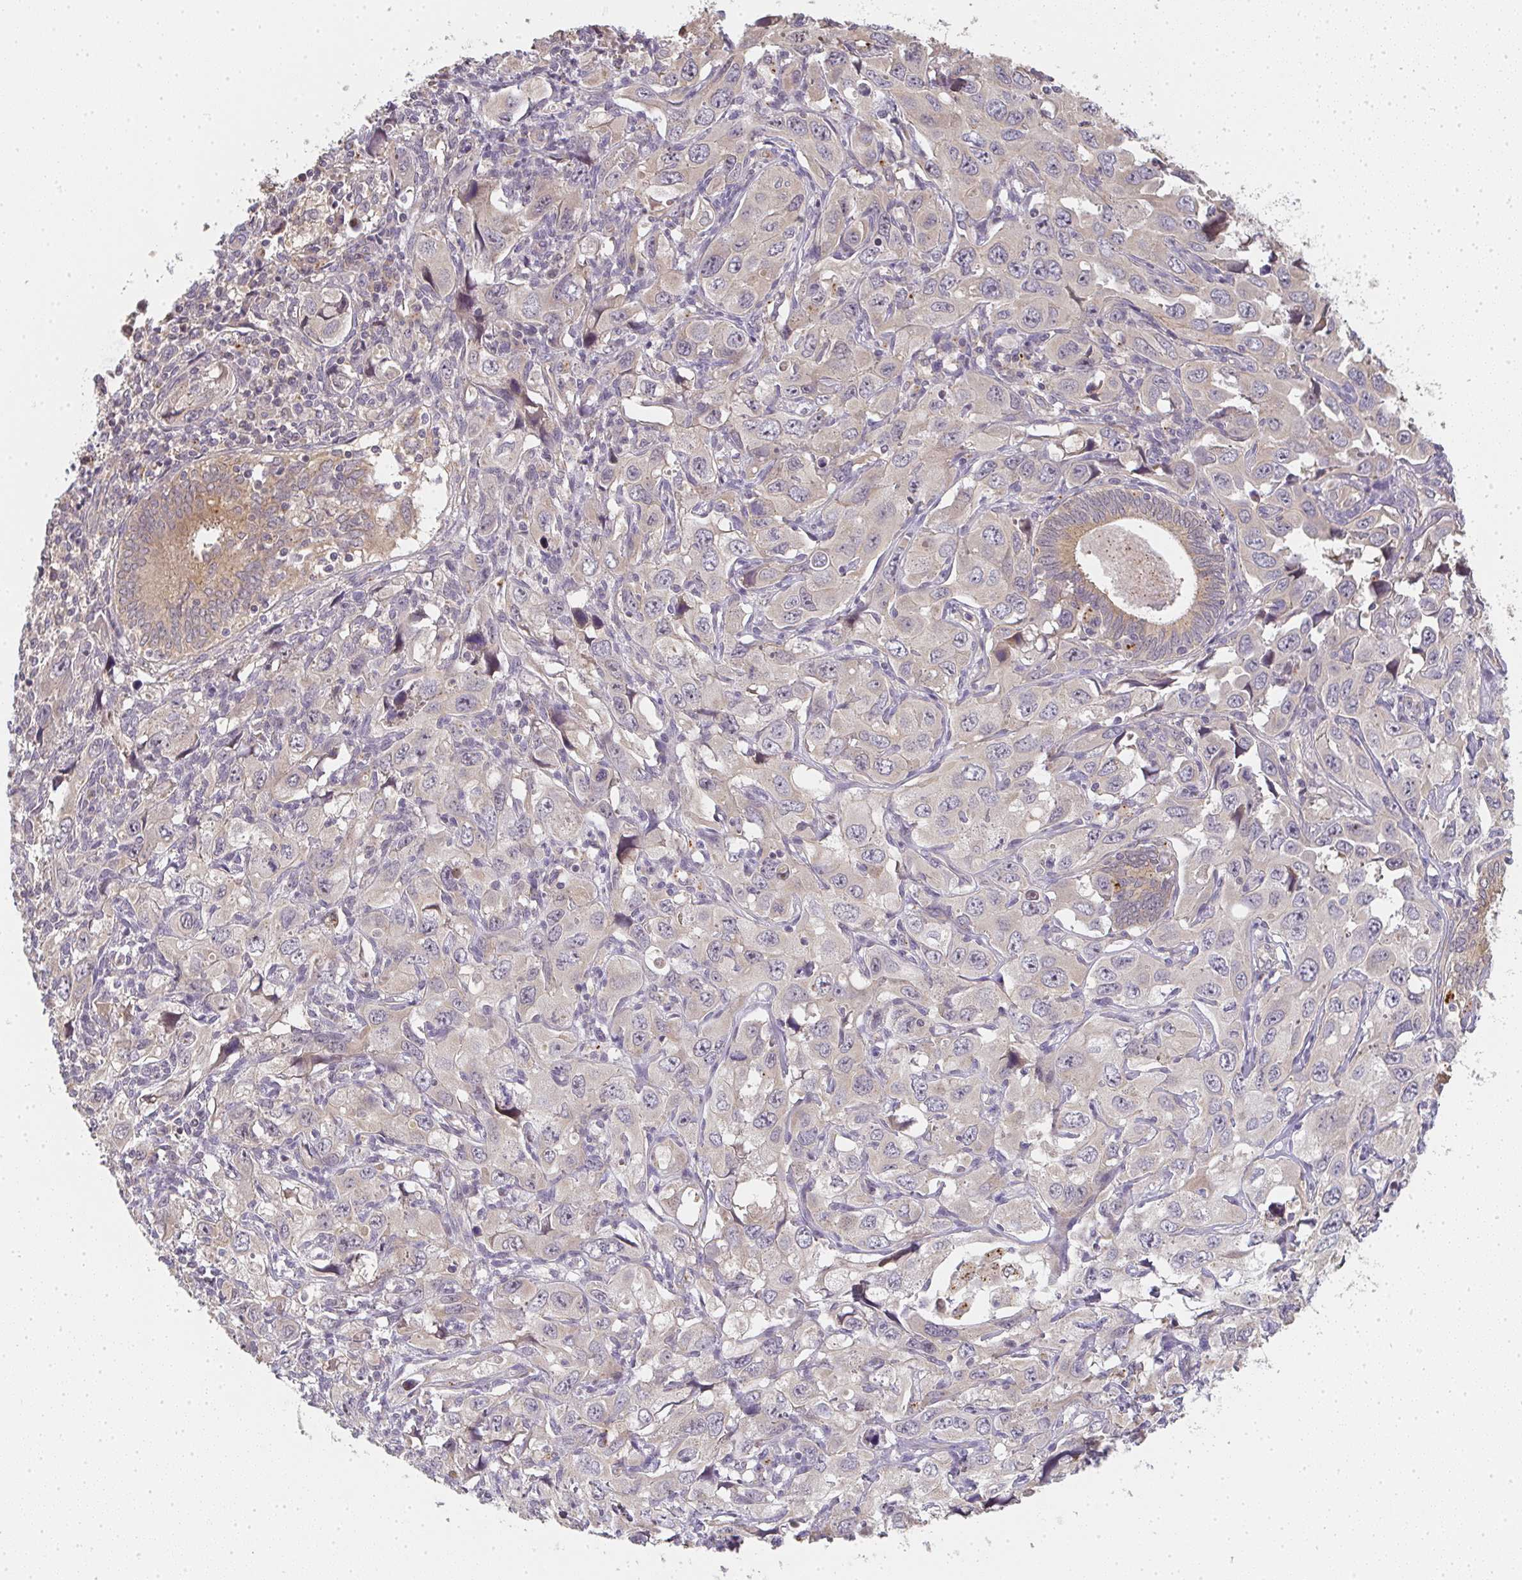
{"staining": {"intensity": "negative", "quantity": "none", "location": "none"}, "tissue": "endometrial cancer", "cell_type": "Tumor cells", "image_type": "cancer", "snomed": [{"axis": "morphology", "description": "Adenocarcinoma, NOS"}, {"axis": "topography", "description": "Uterus"}], "caption": "This is an immunohistochemistry (IHC) image of human endometrial cancer (adenocarcinoma). There is no positivity in tumor cells.", "gene": "SLC35B3", "patient": {"sex": "female", "age": 62}}